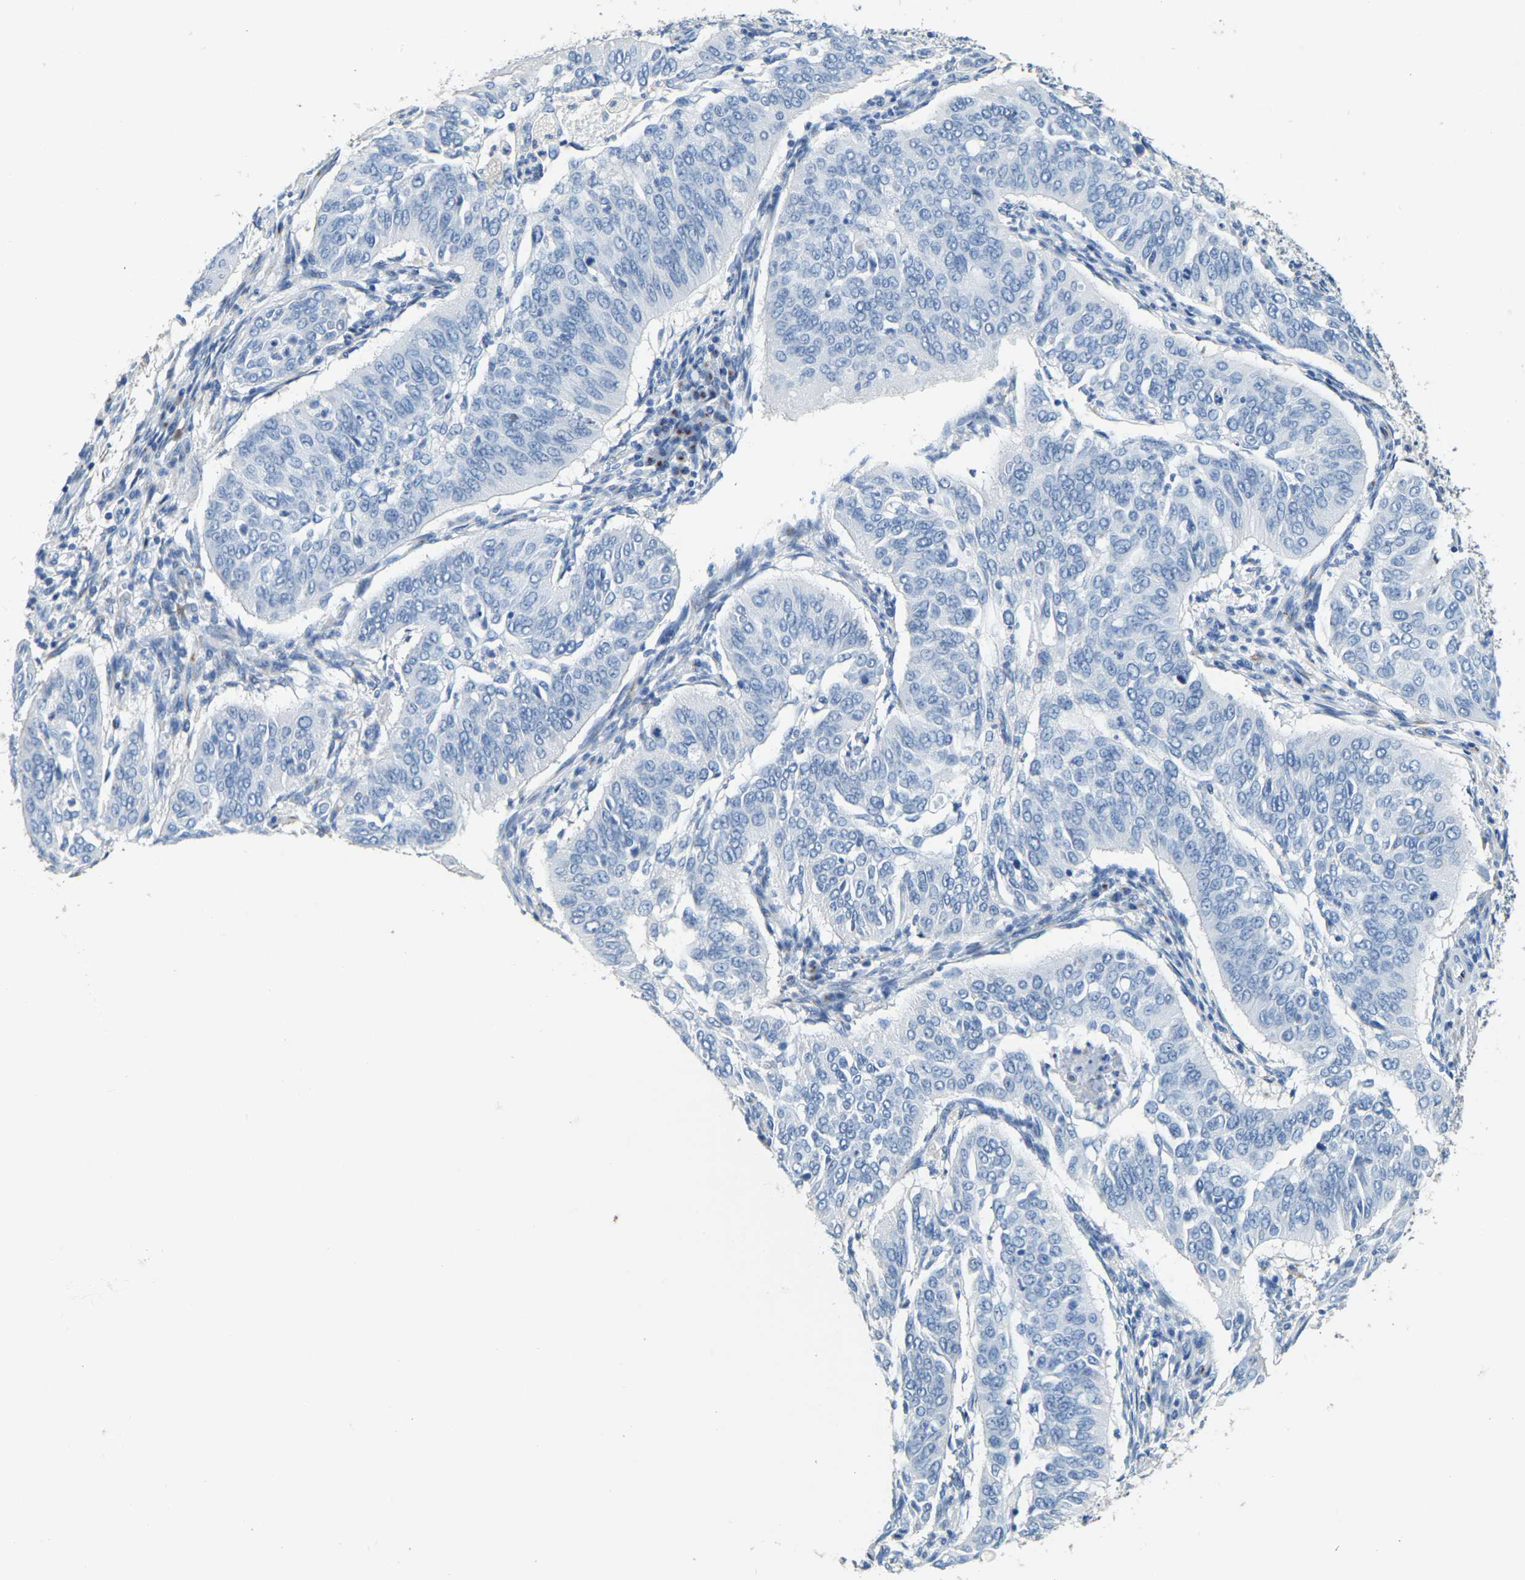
{"staining": {"intensity": "negative", "quantity": "none", "location": "none"}, "tissue": "cervical cancer", "cell_type": "Tumor cells", "image_type": "cancer", "snomed": [{"axis": "morphology", "description": "Normal tissue, NOS"}, {"axis": "morphology", "description": "Squamous cell carcinoma, NOS"}, {"axis": "topography", "description": "Cervix"}], "caption": "Tumor cells show no significant protein expression in cervical squamous cell carcinoma. (DAB IHC, high magnification).", "gene": "FAM174A", "patient": {"sex": "female", "age": 39}}